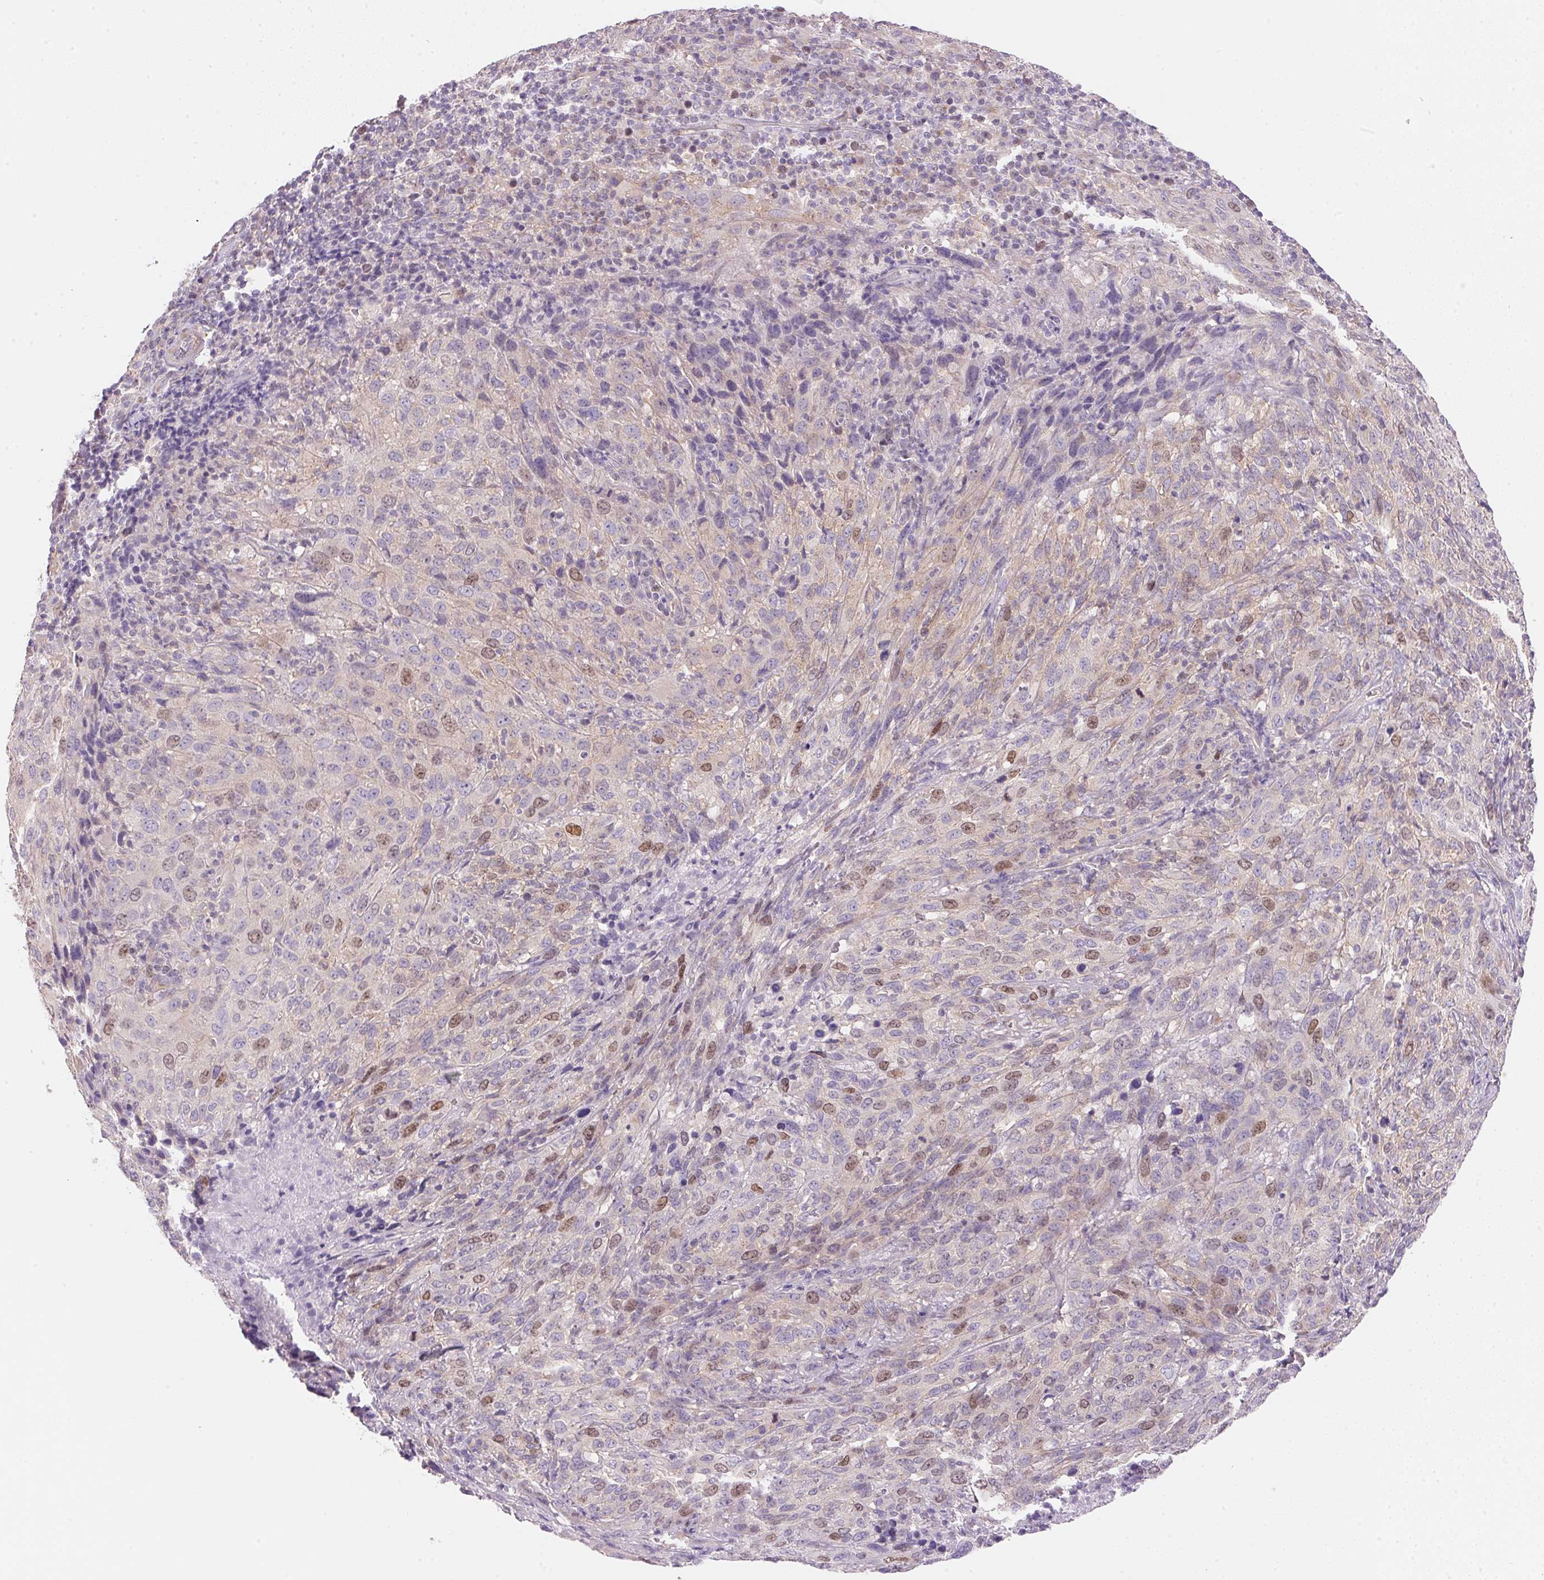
{"staining": {"intensity": "moderate", "quantity": "<25%", "location": "nuclear"}, "tissue": "cervical cancer", "cell_type": "Tumor cells", "image_type": "cancer", "snomed": [{"axis": "morphology", "description": "Squamous cell carcinoma, NOS"}, {"axis": "topography", "description": "Cervix"}], "caption": "About <25% of tumor cells in cervical cancer reveal moderate nuclear protein staining as visualized by brown immunohistochemical staining.", "gene": "SMTN", "patient": {"sex": "female", "age": 51}}